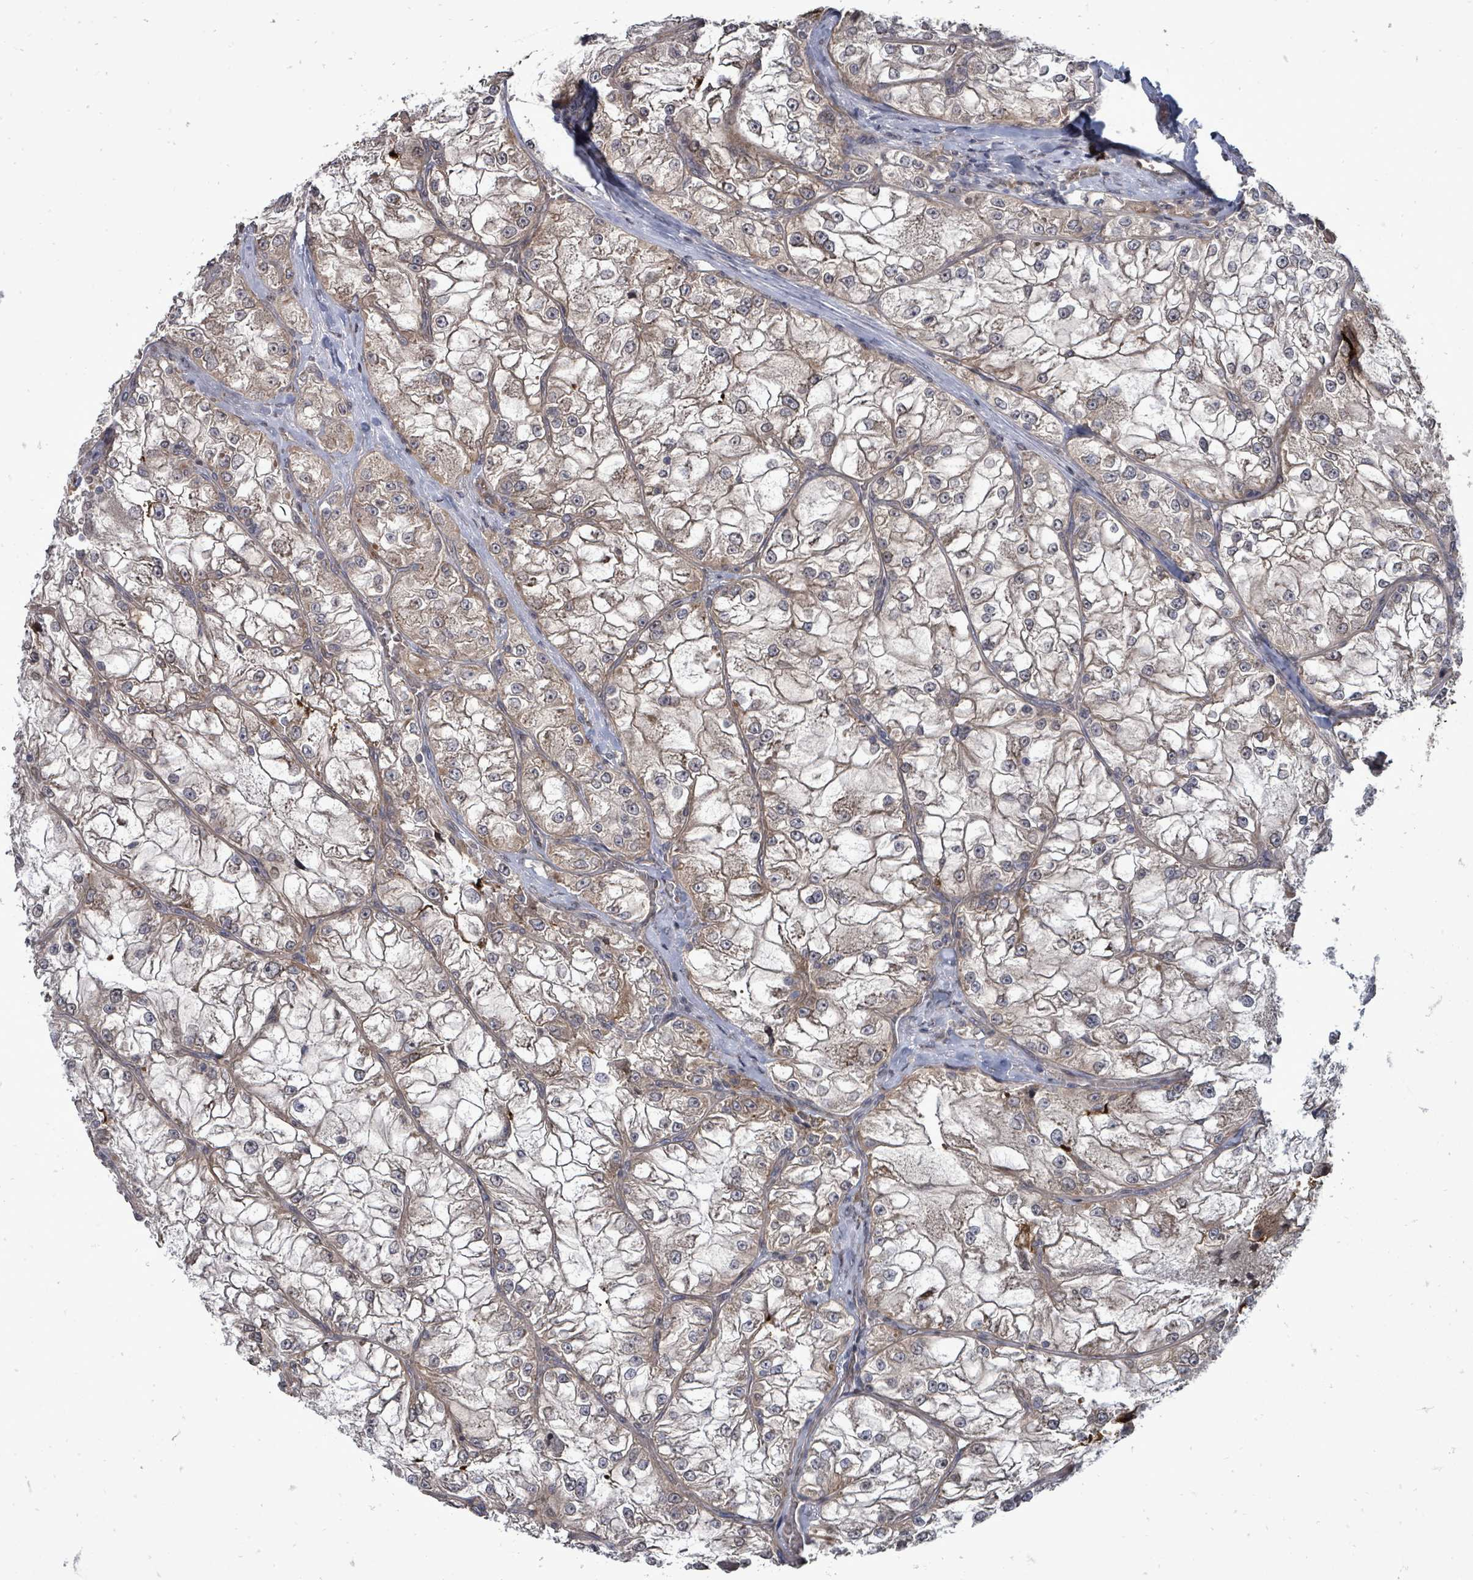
{"staining": {"intensity": "moderate", "quantity": "25%-75%", "location": "cytoplasmic/membranous"}, "tissue": "renal cancer", "cell_type": "Tumor cells", "image_type": "cancer", "snomed": [{"axis": "morphology", "description": "Adenocarcinoma, NOS"}, {"axis": "topography", "description": "Kidney"}], "caption": "Renal cancer (adenocarcinoma) stained with a protein marker displays moderate staining in tumor cells.", "gene": "RALGAPB", "patient": {"sex": "female", "age": 72}}